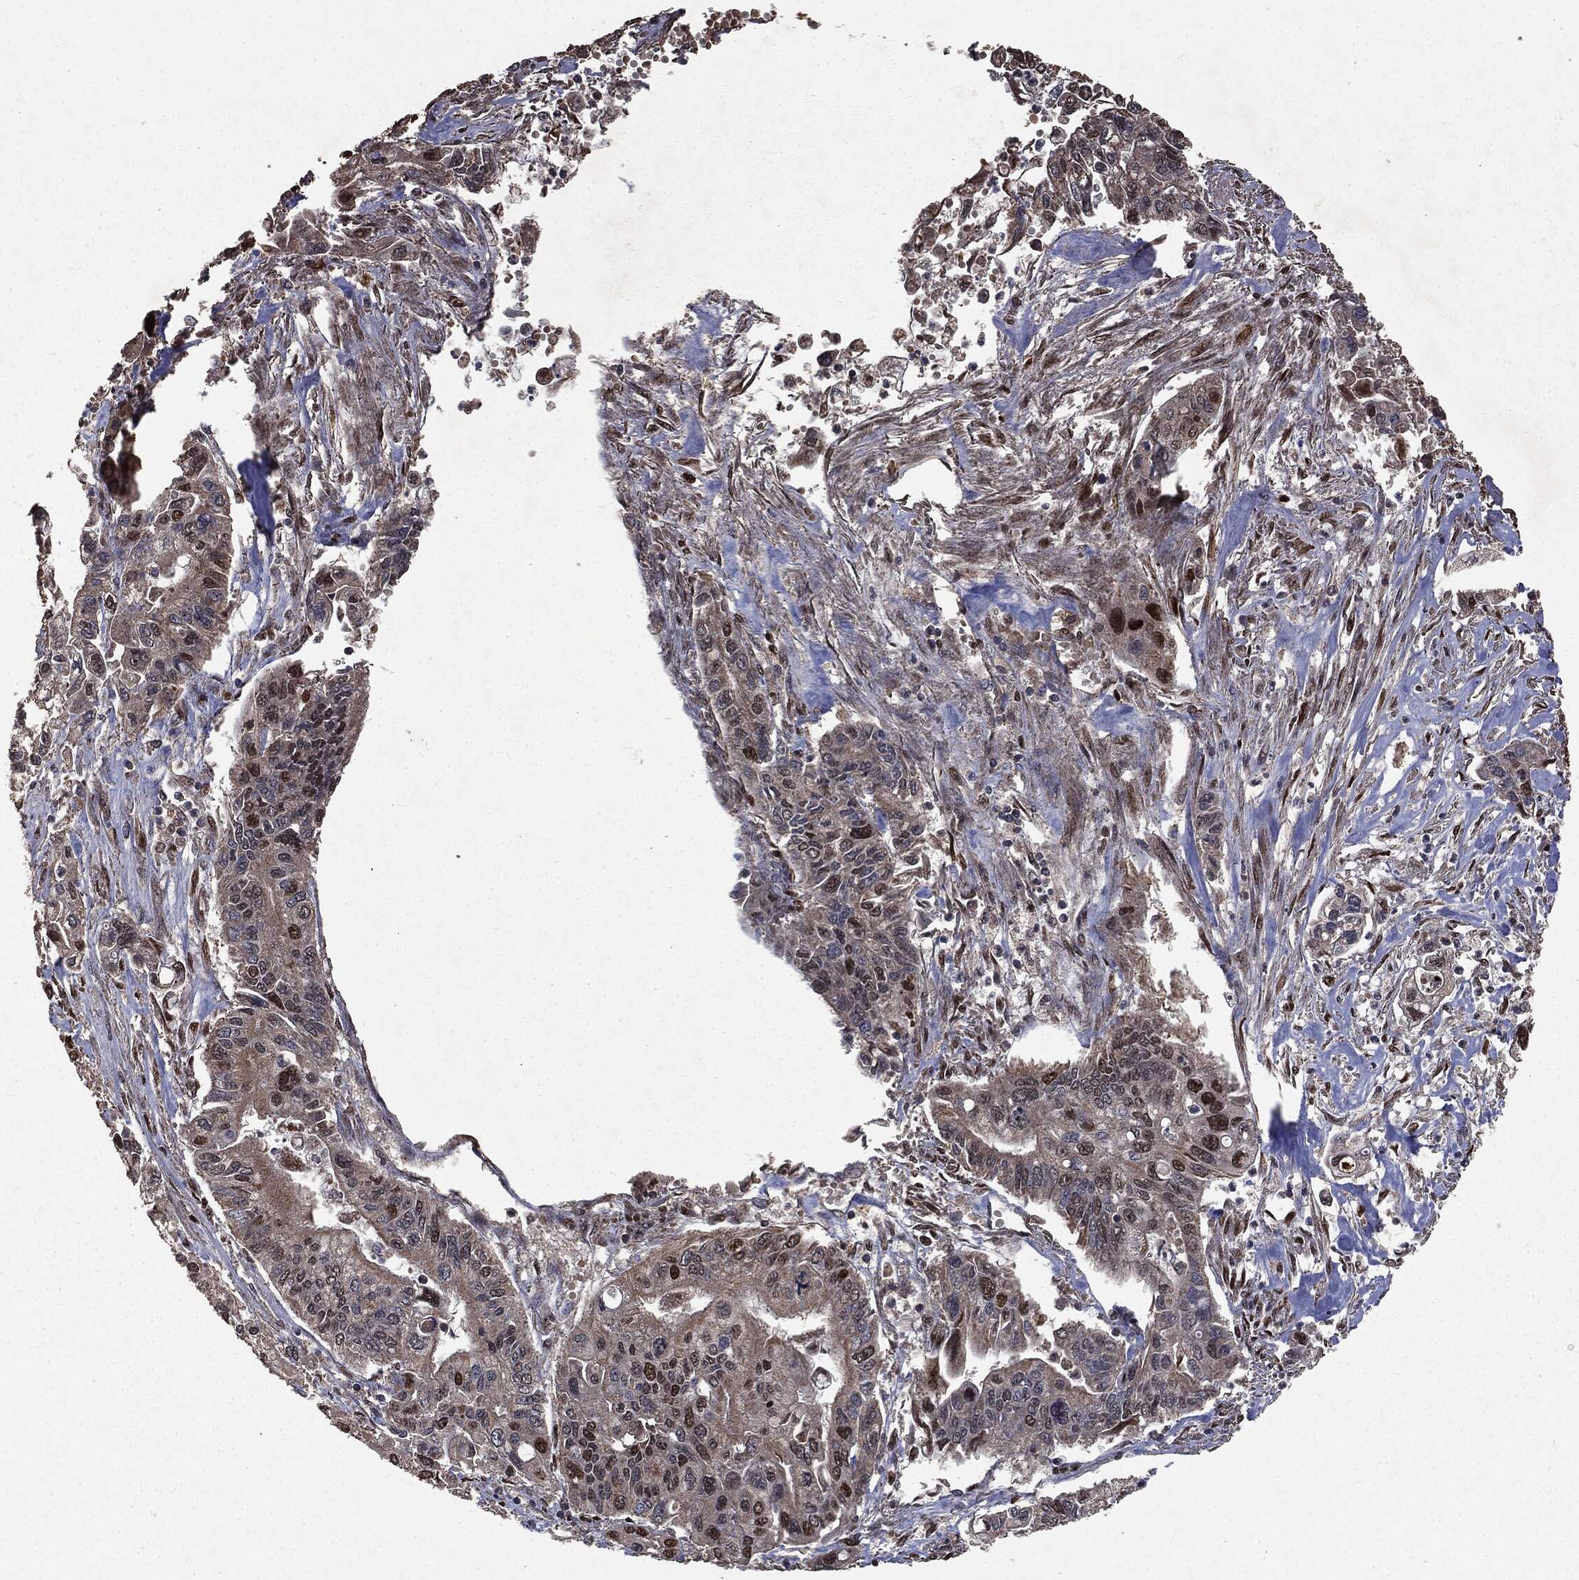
{"staining": {"intensity": "strong", "quantity": "<25%", "location": "nuclear"}, "tissue": "pancreatic cancer", "cell_type": "Tumor cells", "image_type": "cancer", "snomed": [{"axis": "morphology", "description": "Adenocarcinoma, NOS"}, {"axis": "topography", "description": "Pancreas"}], "caption": "This is a histology image of immunohistochemistry staining of adenocarcinoma (pancreatic), which shows strong expression in the nuclear of tumor cells.", "gene": "PPP6R2", "patient": {"sex": "male", "age": 62}}